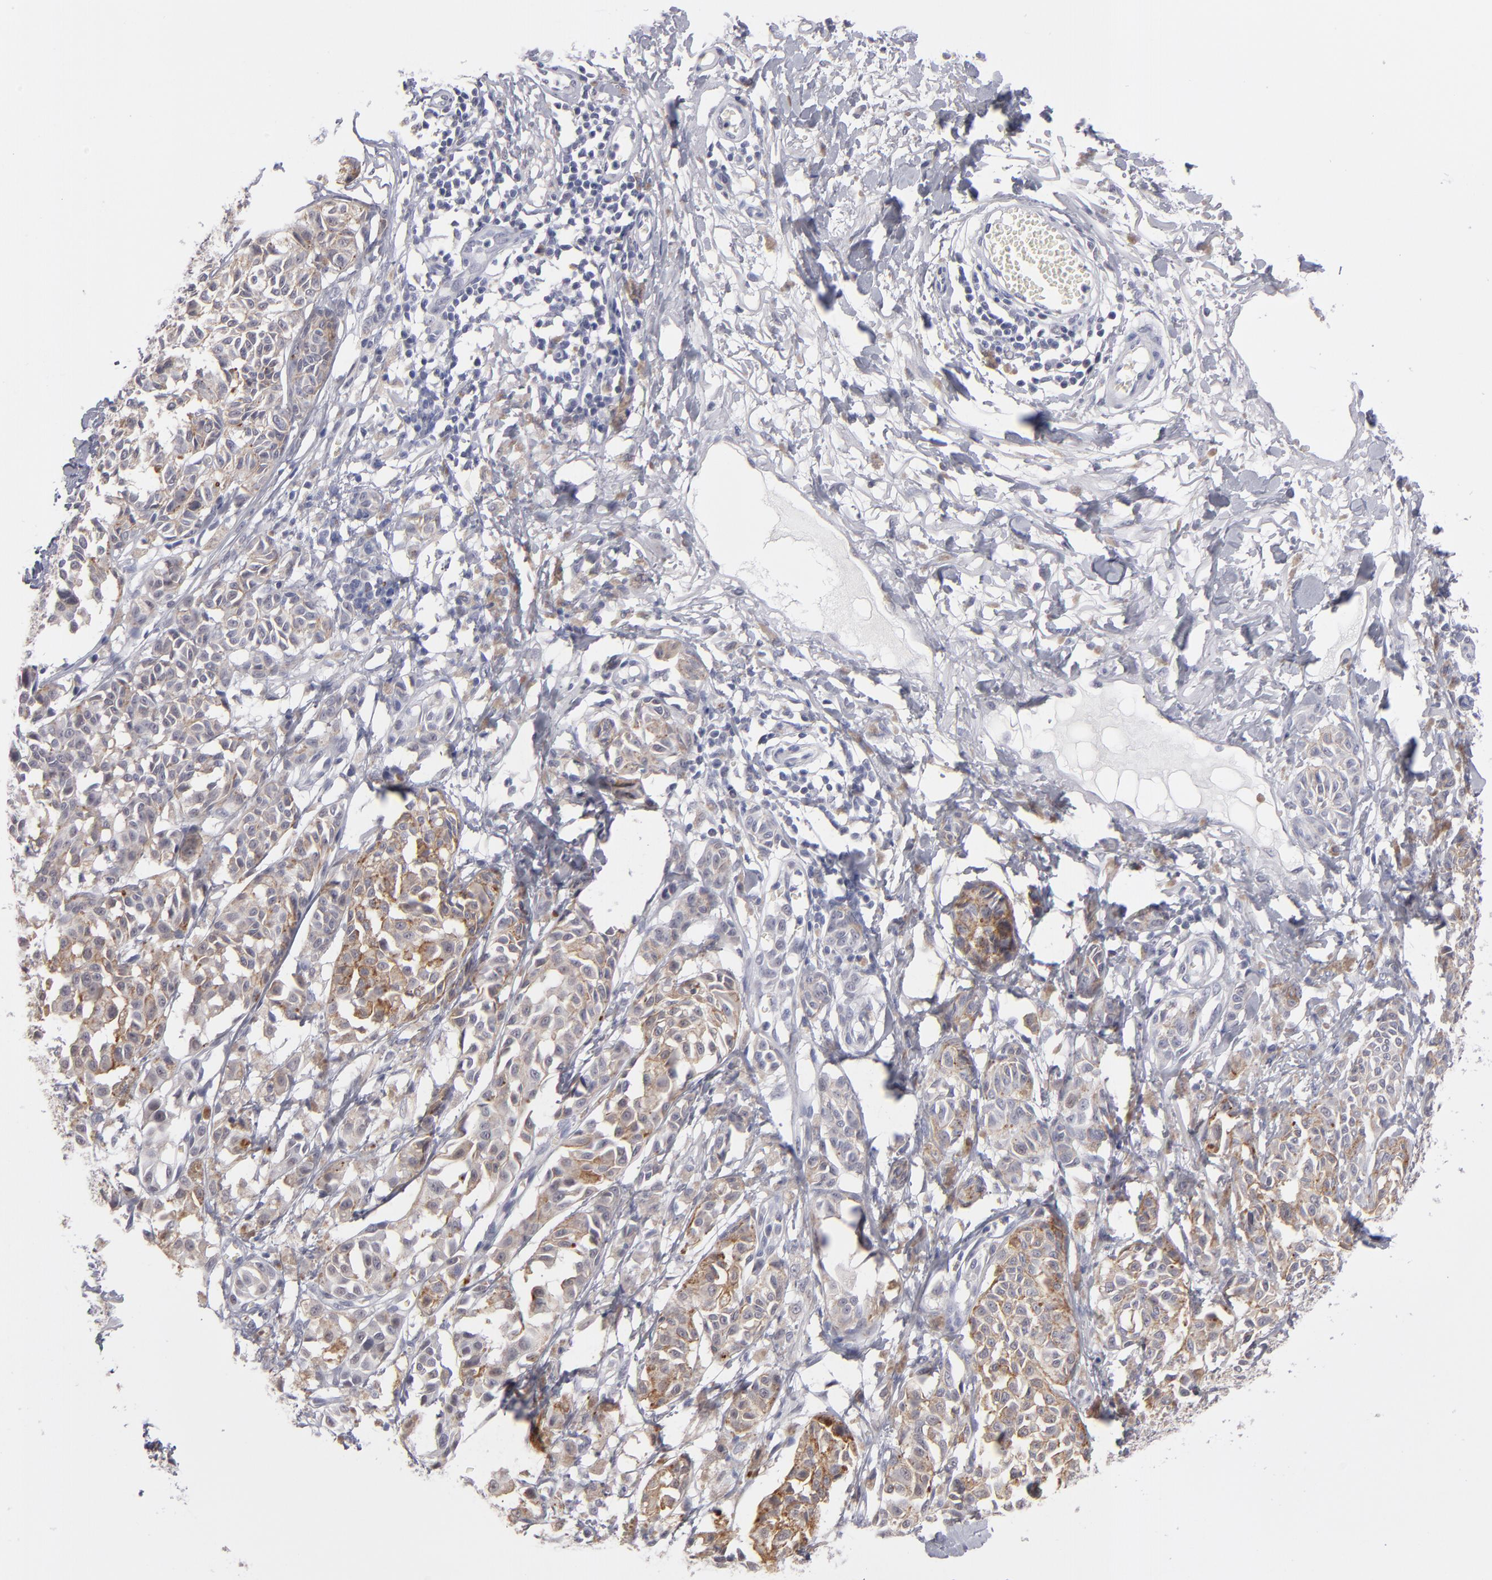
{"staining": {"intensity": "moderate", "quantity": "25%-75%", "location": "cytoplasmic/membranous"}, "tissue": "melanoma", "cell_type": "Tumor cells", "image_type": "cancer", "snomed": [{"axis": "morphology", "description": "Malignant melanoma, NOS"}, {"axis": "topography", "description": "Skin"}], "caption": "A high-resolution histopathology image shows immunohistochemistry staining of malignant melanoma, which shows moderate cytoplasmic/membranous expression in about 25%-75% of tumor cells. The staining is performed using DAB brown chromogen to label protein expression. The nuclei are counter-stained blue using hematoxylin.", "gene": "TEX11", "patient": {"sex": "male", "age": 76}}